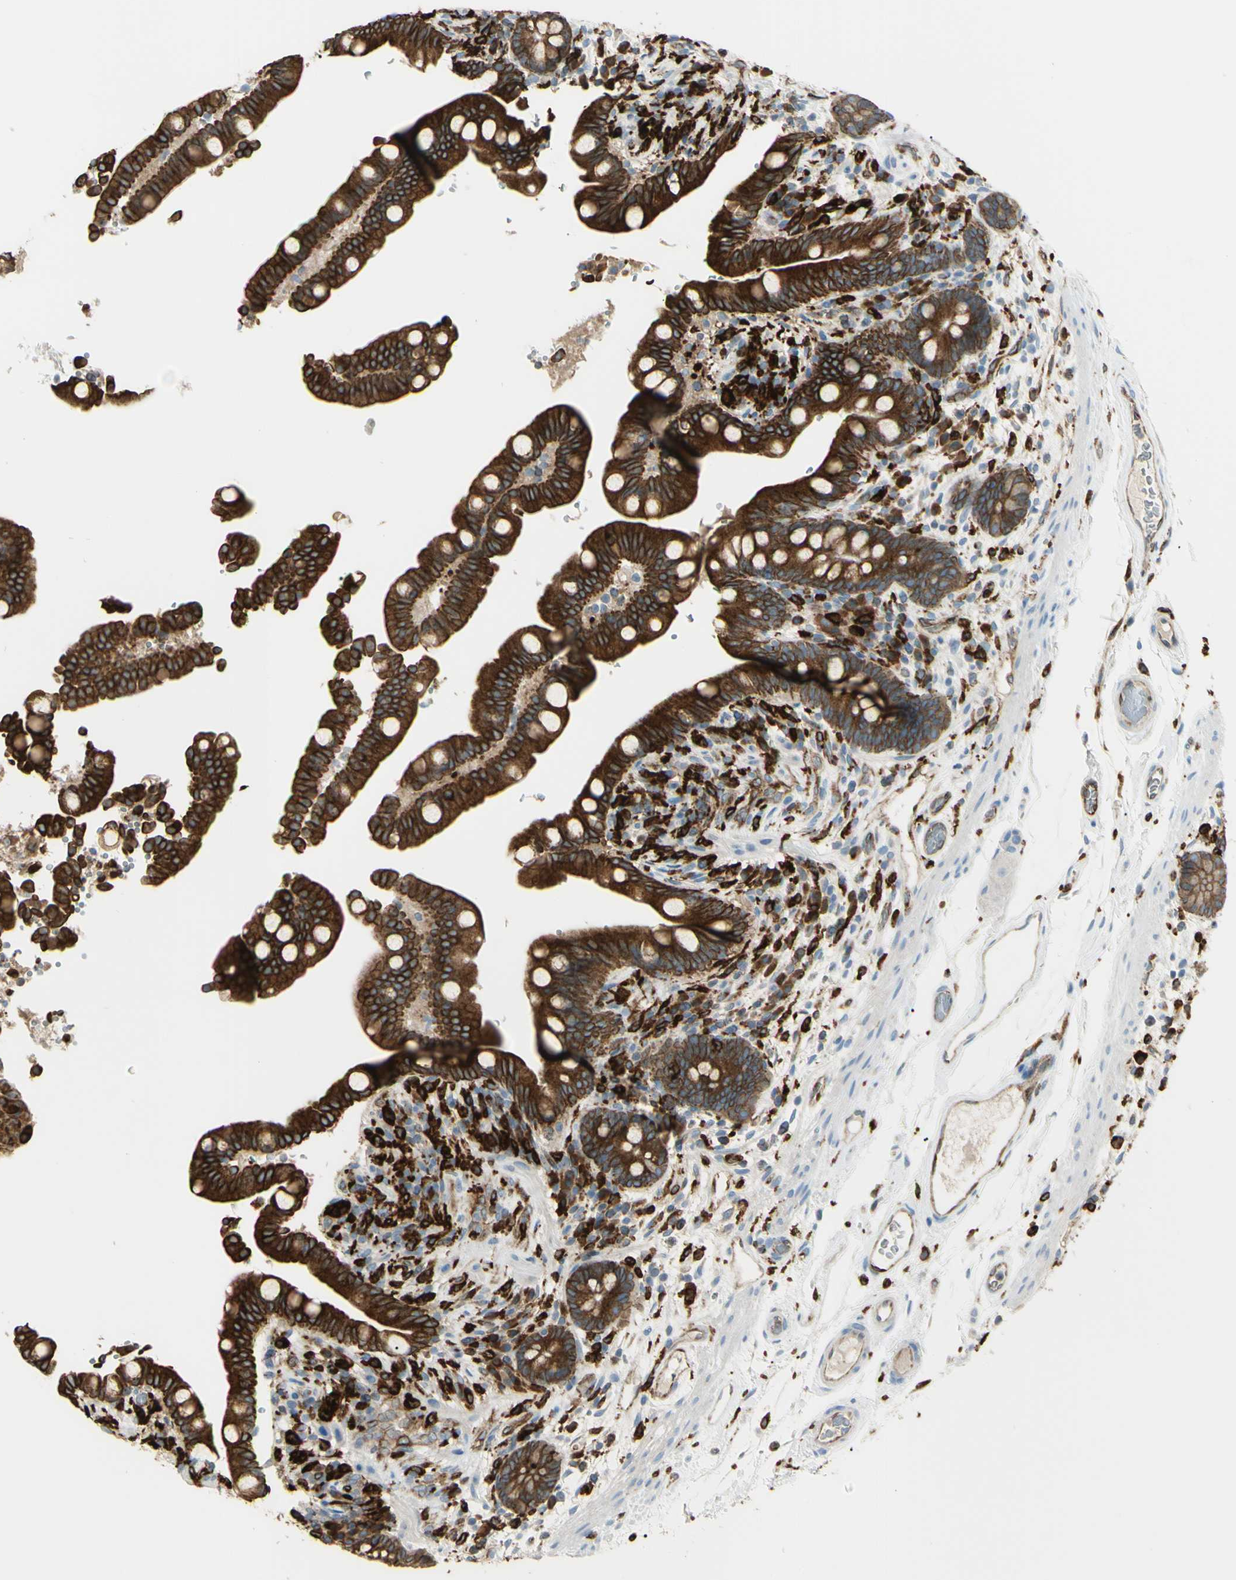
{"staining": {"intensity": "moderate", "quantity": ">75%", "location": "cytoplasmic/membranous"}, "tissue": "colon", "cell_type": "Endothelial cells", "image_type": "normal", "snomed": [{"axis": "morphology", "description": "Normal tissue, NOS"}, {"axis": "topography", "description": "Colon"}], "caption": "An image of human colon stained for a protein exhibits moderate cytoplasmic/membranous brown staining in endothelial cells.", "gene": "CD74", "patient": {"sex": "male", "age": 73}}